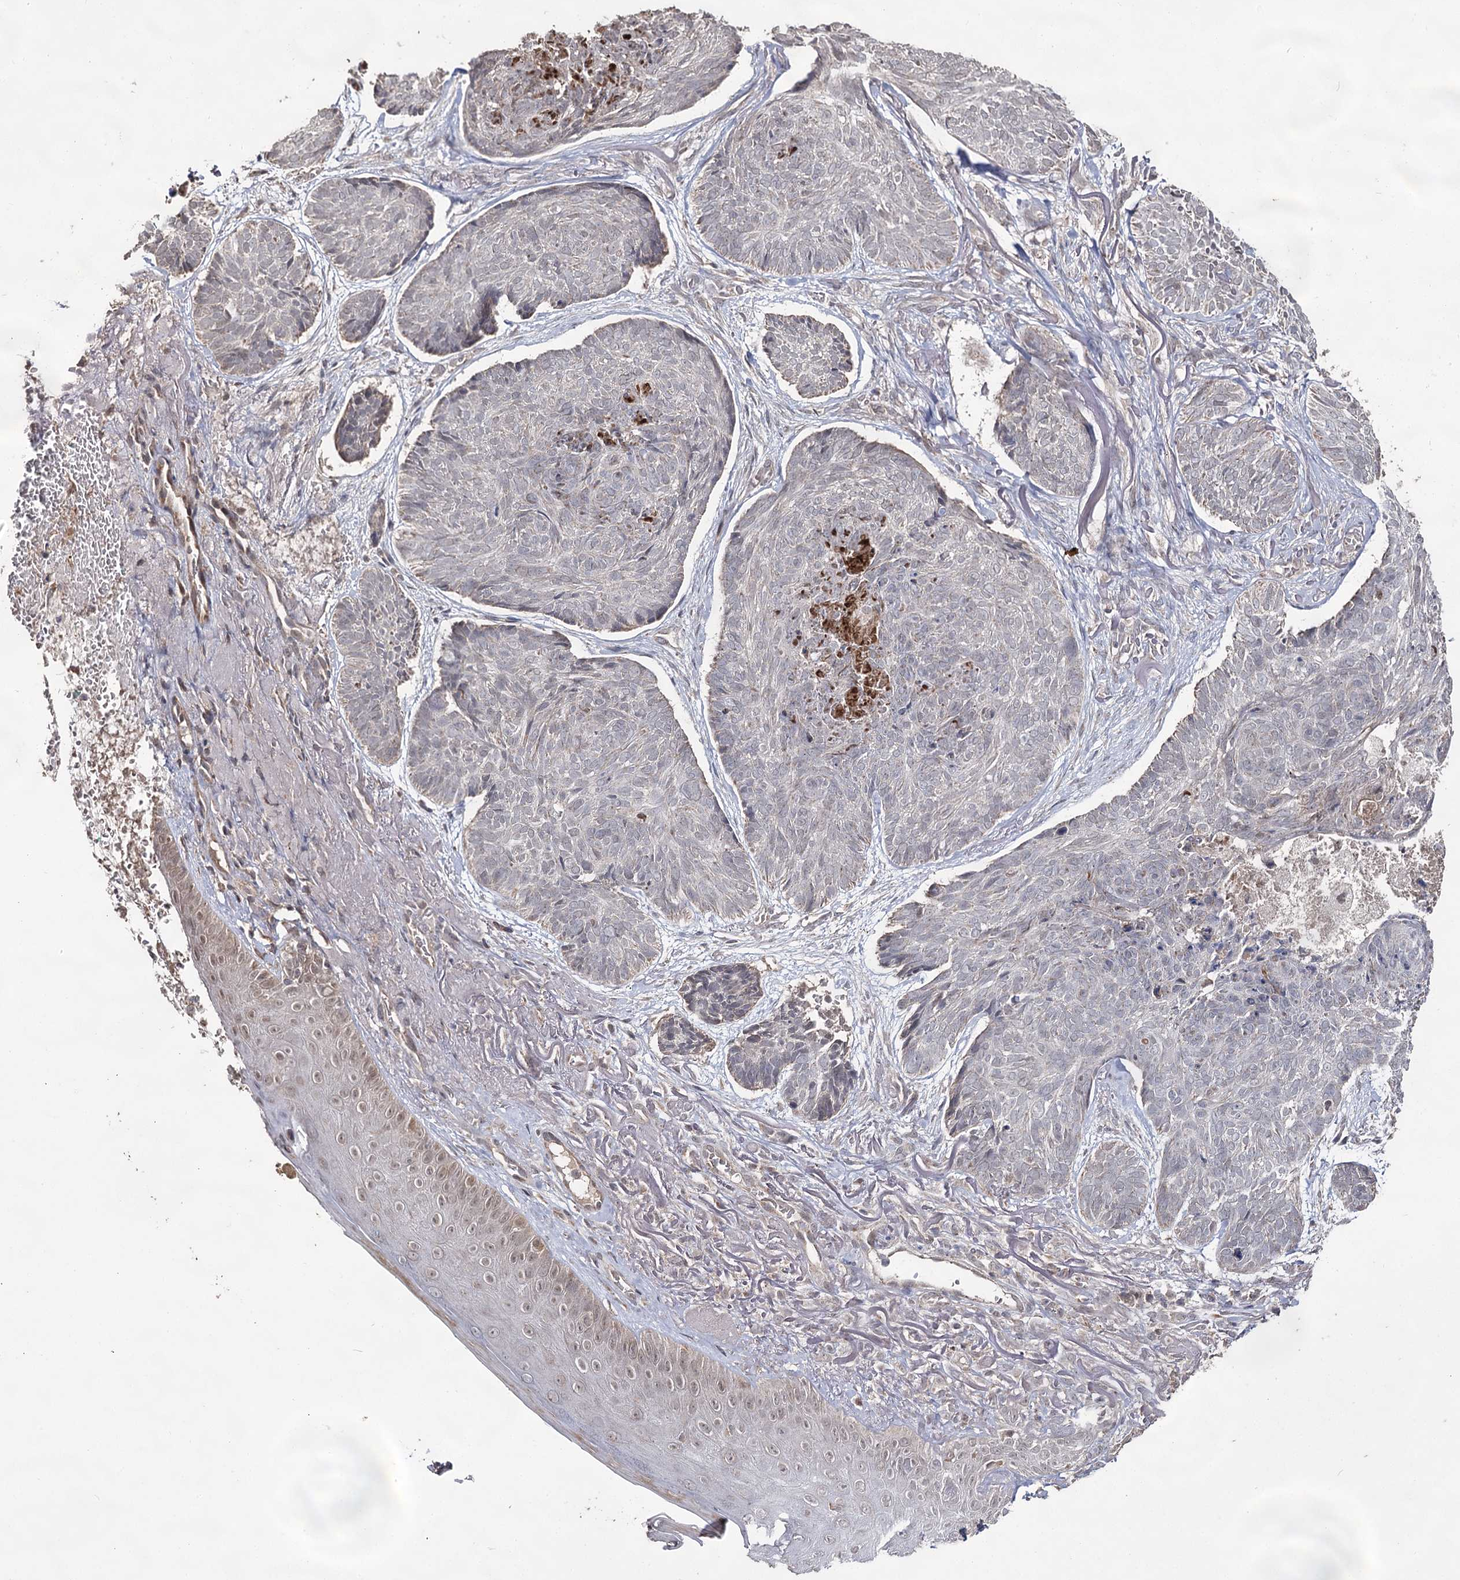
{"staining": {"intensity": "negative", "quantity": "none", "location": "none"}, "tissue": "skin cancer", "cell_type": "Tumor cells", "image_type": "cancer", "snomed": [{"axis": "morphology", "description": "Normal tissue, NOS"}, {"axis": "morphology", "description": "Basal cell carcinoma"}, {"axis": "topography", "description": "Skin"}], "caption": "A micrograph of basal cell carcinoma (skin) stained for a protein shows no brown staining in tumor cells.", "gene": "ACTR6", "patient": {"sex": "male", "age": 66}}